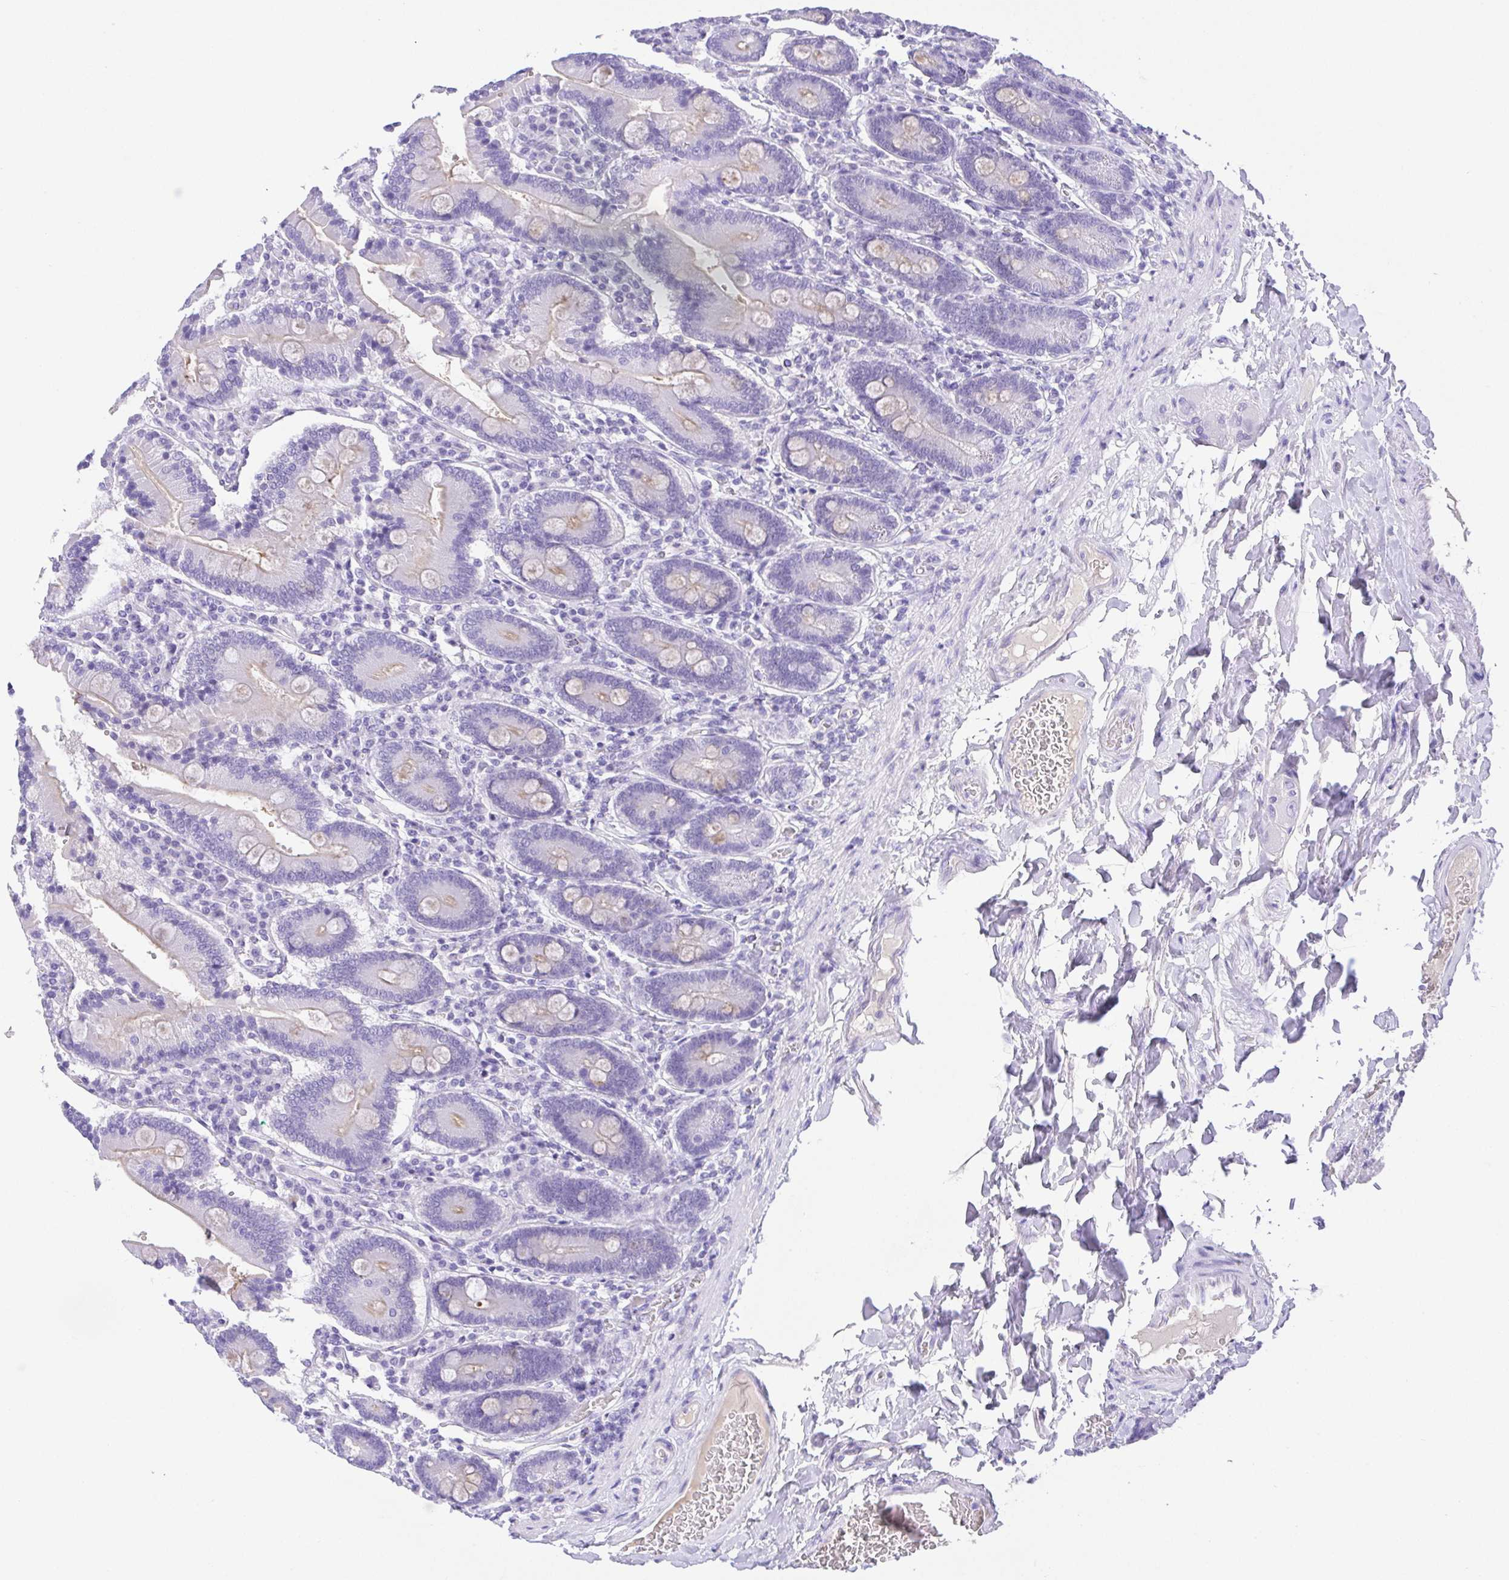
{"staining": {"intensity": "weak", "quantity": "<25%", "location": "cytoplasmic/membranous"}, "tissue": "duodenum", "cell_type": "Glandular cells", "image_type": "normal", "snomed": [{"axis": "morphology", "description": "Normal tissue, NOS"}, {"axis": "topography", "description": "Duodenum"}], "caption": "Glandular cells show no significant expression in normal duodenum. (DAB immunohistochemistry (IHC) with hematoxylin counter stain).", "gene": "SPATA4", "patient": {"sex": "female", "age": 62}}